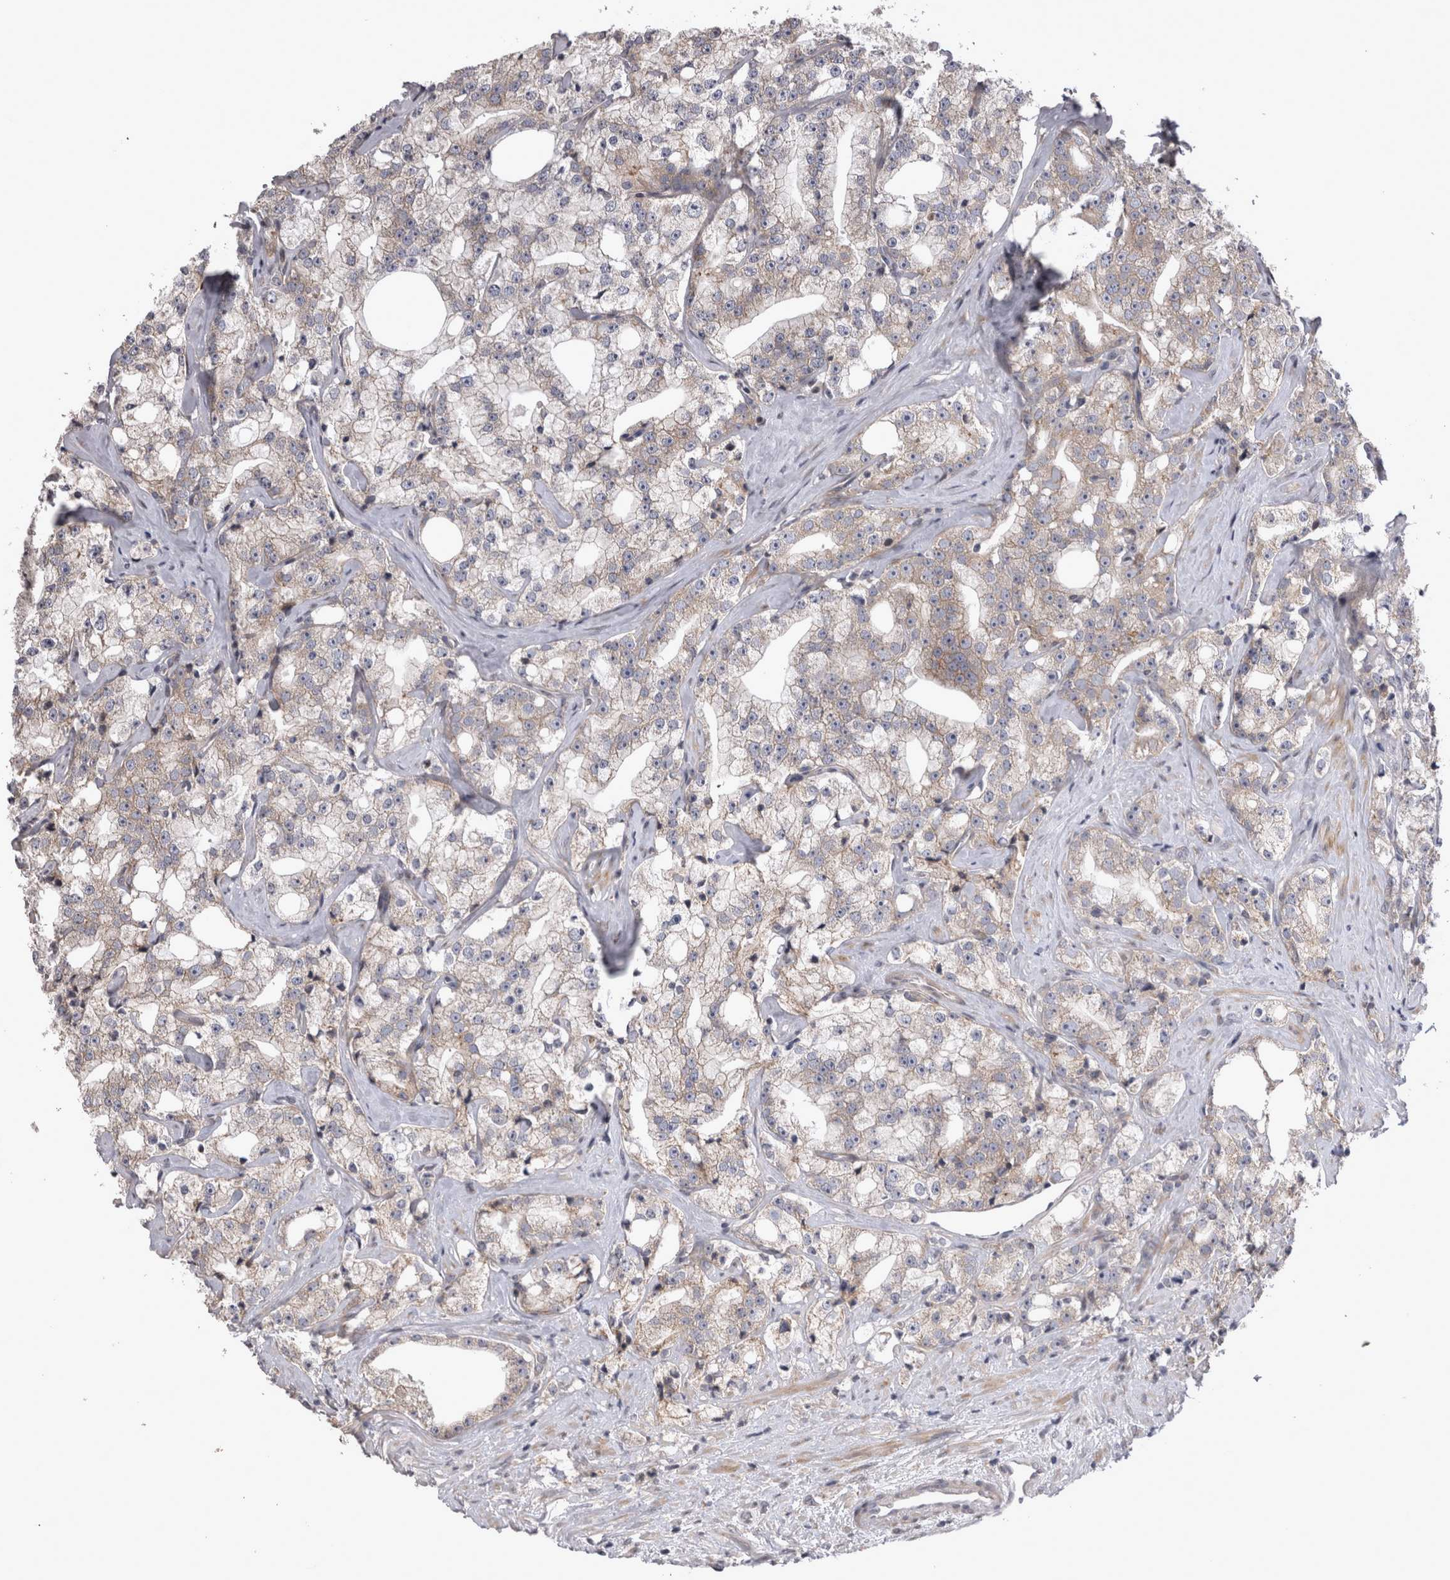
{"staining": {"intensity": "weak", "quantity": "<25%", "location": "cytoplasmic/membranous"}, "tissue": "prostate cancer", "cell_type": "Tumor cells", "image_type": "cancer", "snomed": [{"axis": "morphology", "description": "Adenocarcinoma, High grade"}, {"axis": "topography", "description": "Prostate"}], "caption": "There is no significant staining in tumor cells of prostate cancer. (Brightfield microscopy of DAB (3,3'-diaminobenzidine) IHC at high magnification).", "gene": "NENF", "patient": {"sex": "male", "age": 64}}